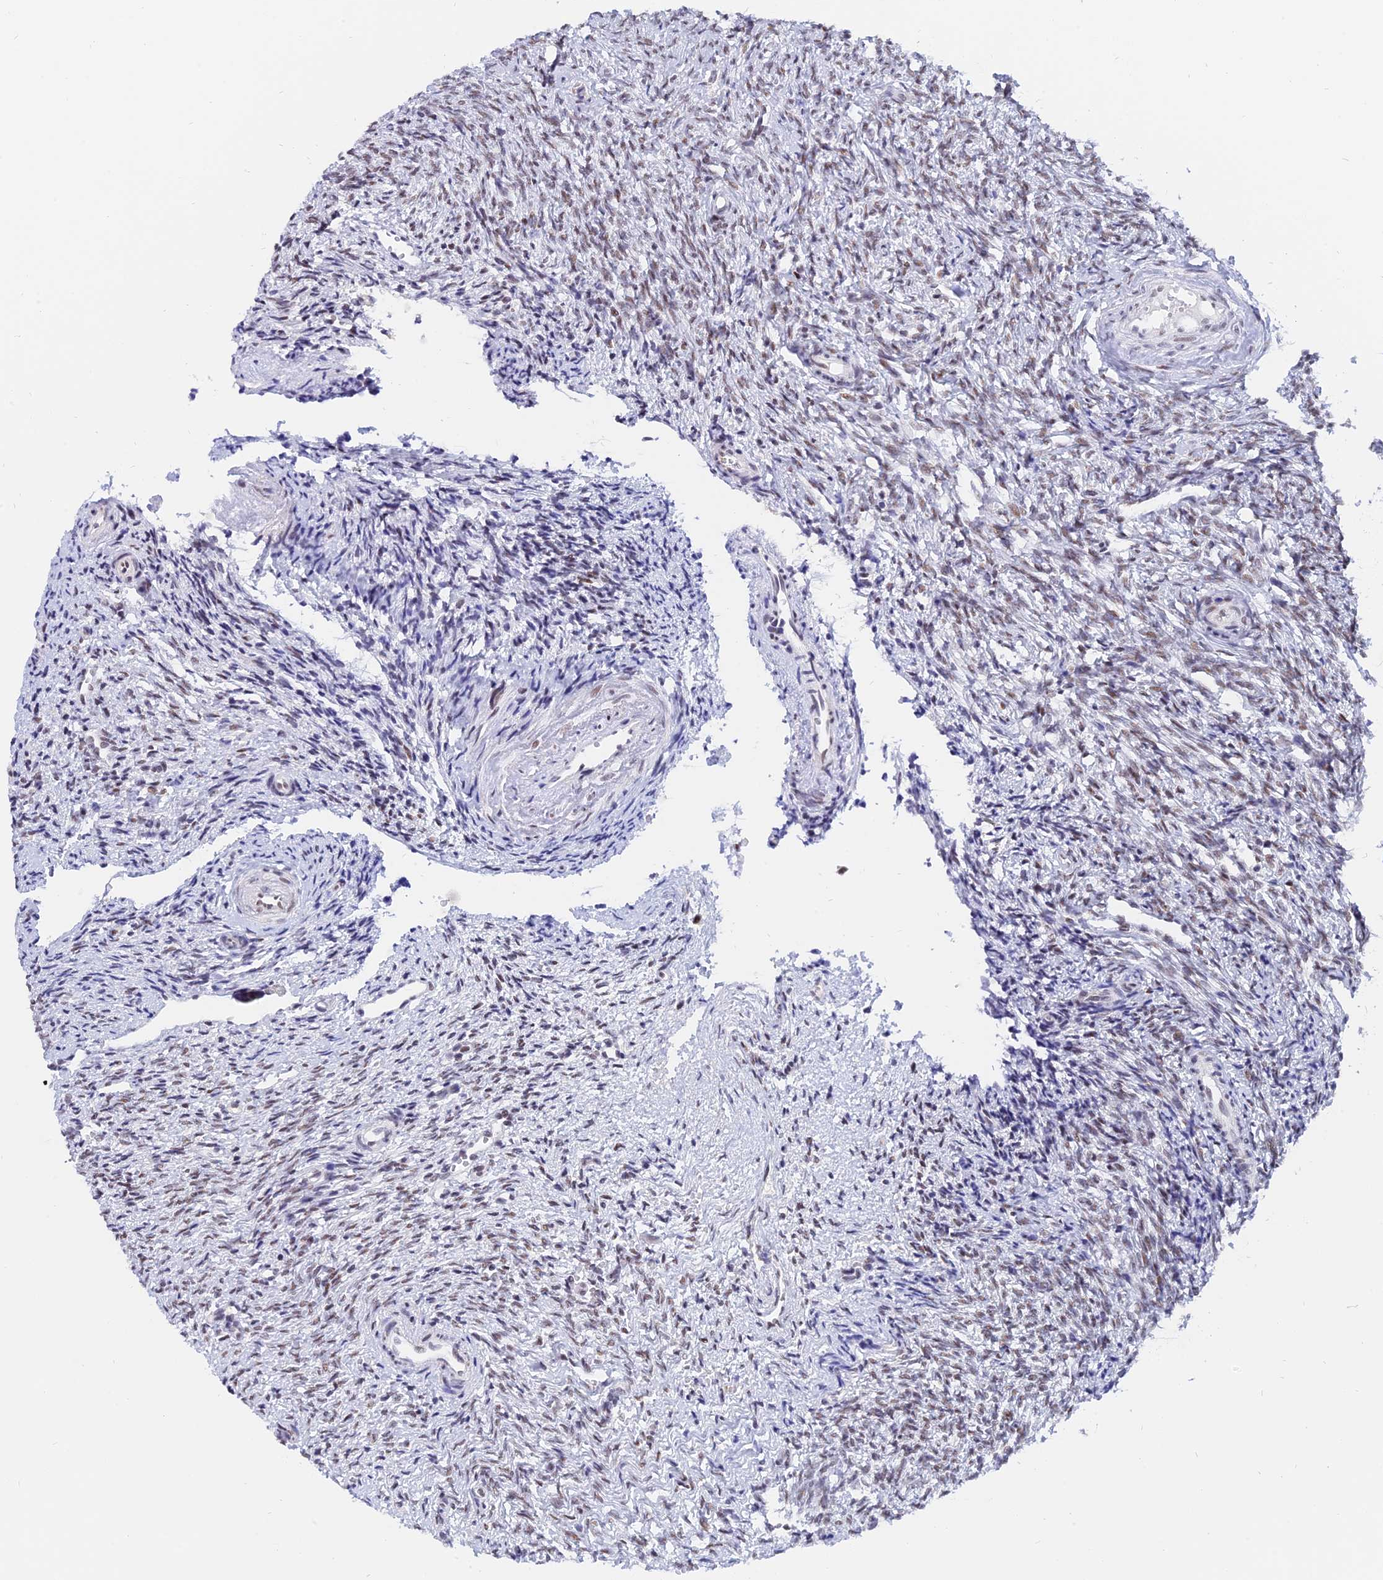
{"staining": {"intensity": "weak", "quantity": "<25%", "location": "nuclear"}, "tissue": "ovary", "cell_type": "Ovarian stroma cells", "image_type": "normal", "snomed": [{"axis": "morphology", "description": "Normal tissue, NOS"}, {"axis": "topography", "description": "Ovary"}], "caption": "High magnification brightfield microscopy of unremarkable ovary stained with DAB (3,3'-diaminobenzidine) (brown) and counterstained with hematoxylin (blue): ovarian stroma cells show no significant staining. (DAB (3,3'-diaminobenzidine) immunohistochemistry with hematoxylin counter stain).", "gene": "DPY30", "patient": {"sex": "female", "age": 41}}